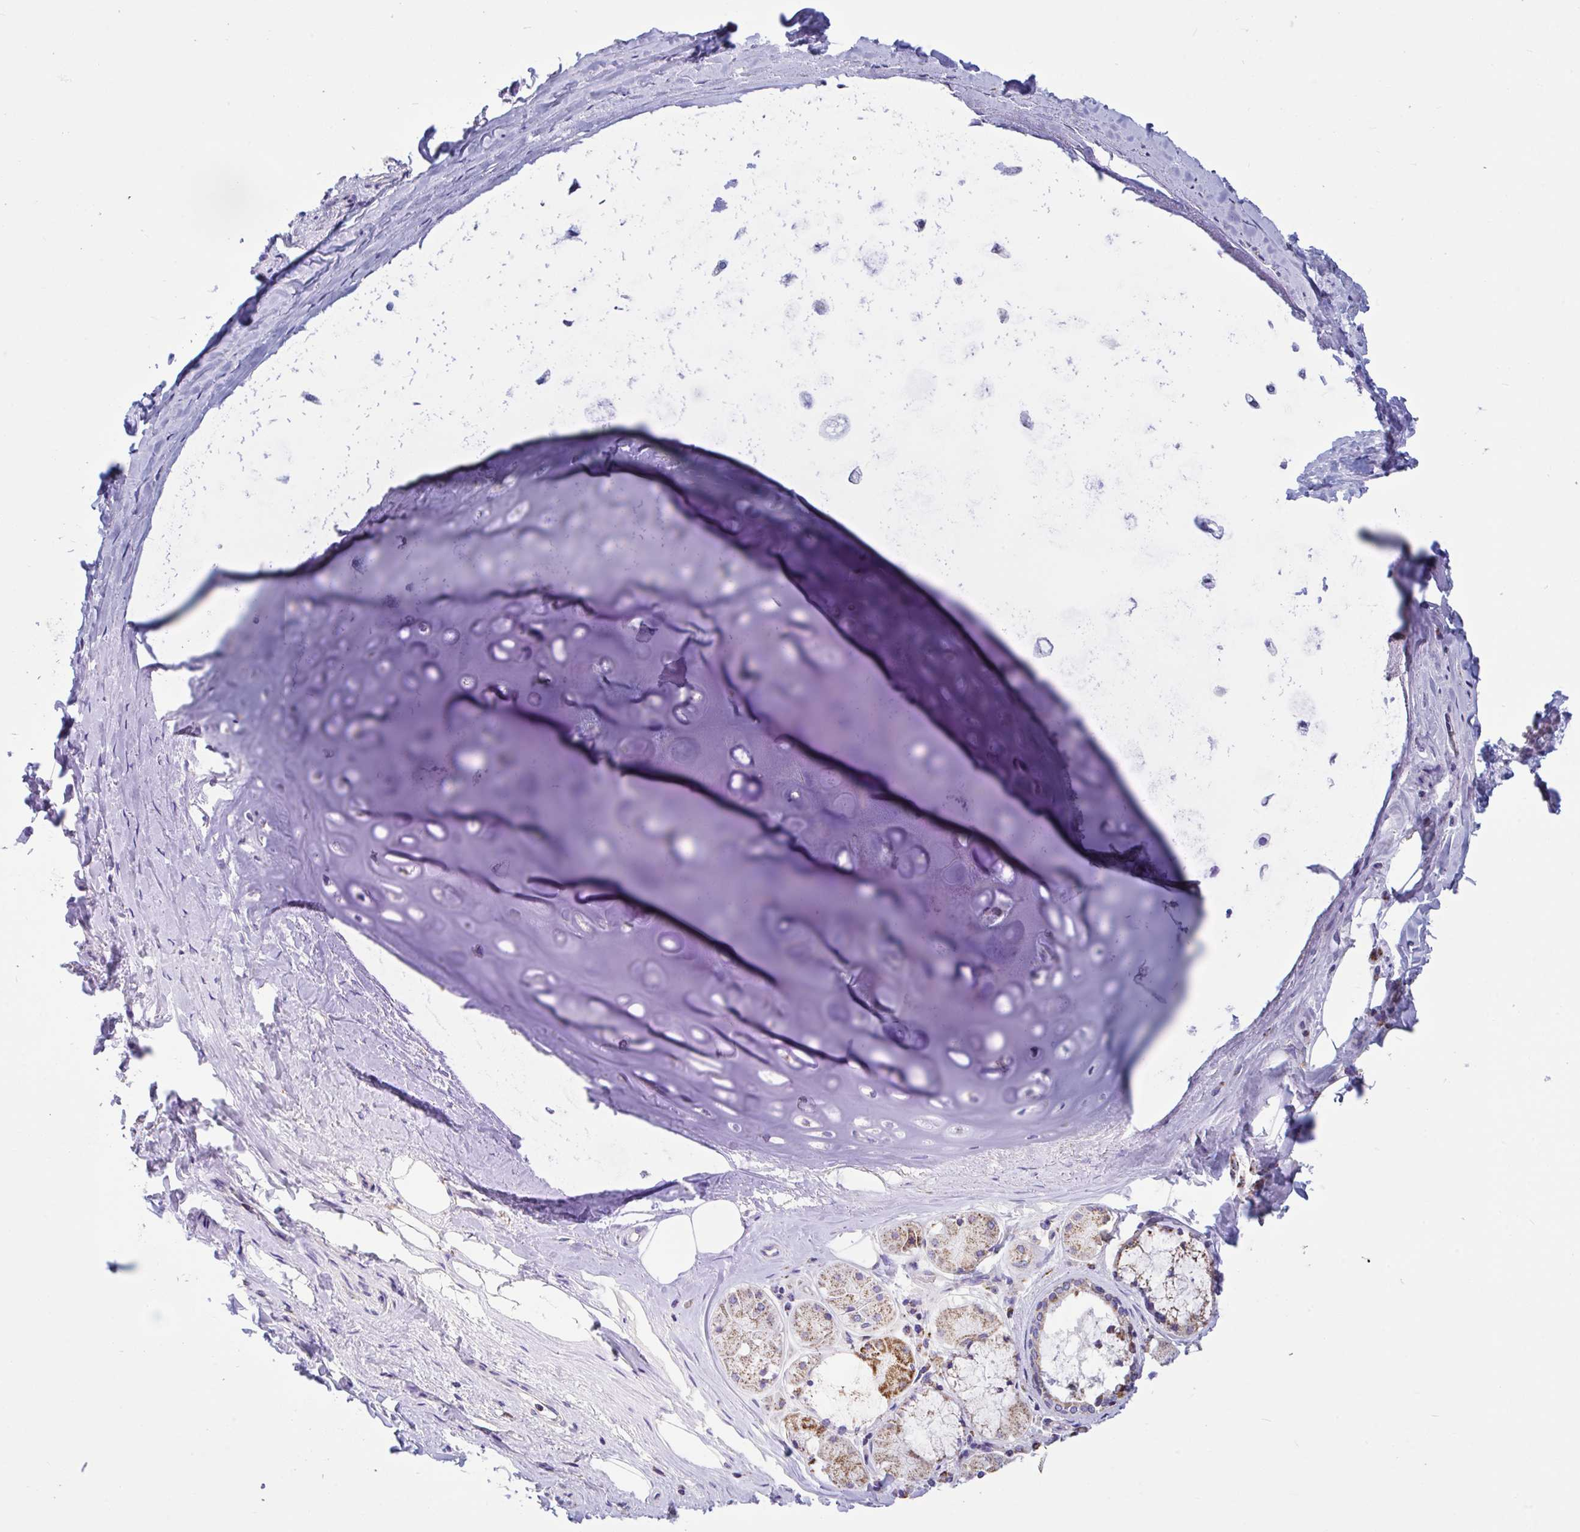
{"staining": {"intensity": "negative", "quantity": "none", "location": "none"}, "tissue": "adipose tissue", "cell_type": "Adipocytes", "image_type": "normal", "snomed": [{"axis": "morphology", "description": "Normal tissue, NOS"}, {"axis": "topography", "description": "Cartilage tissue"}, {"axis": "topography", "description": "Bronchus"}], "caption": "Immunohistochemistry image of benign human adipose tissue stained for a protein (brown), which exhibits no positivity in adipocytes.", "gene": "OR13A1", "patient": {"sex": "male", "age": 64}}